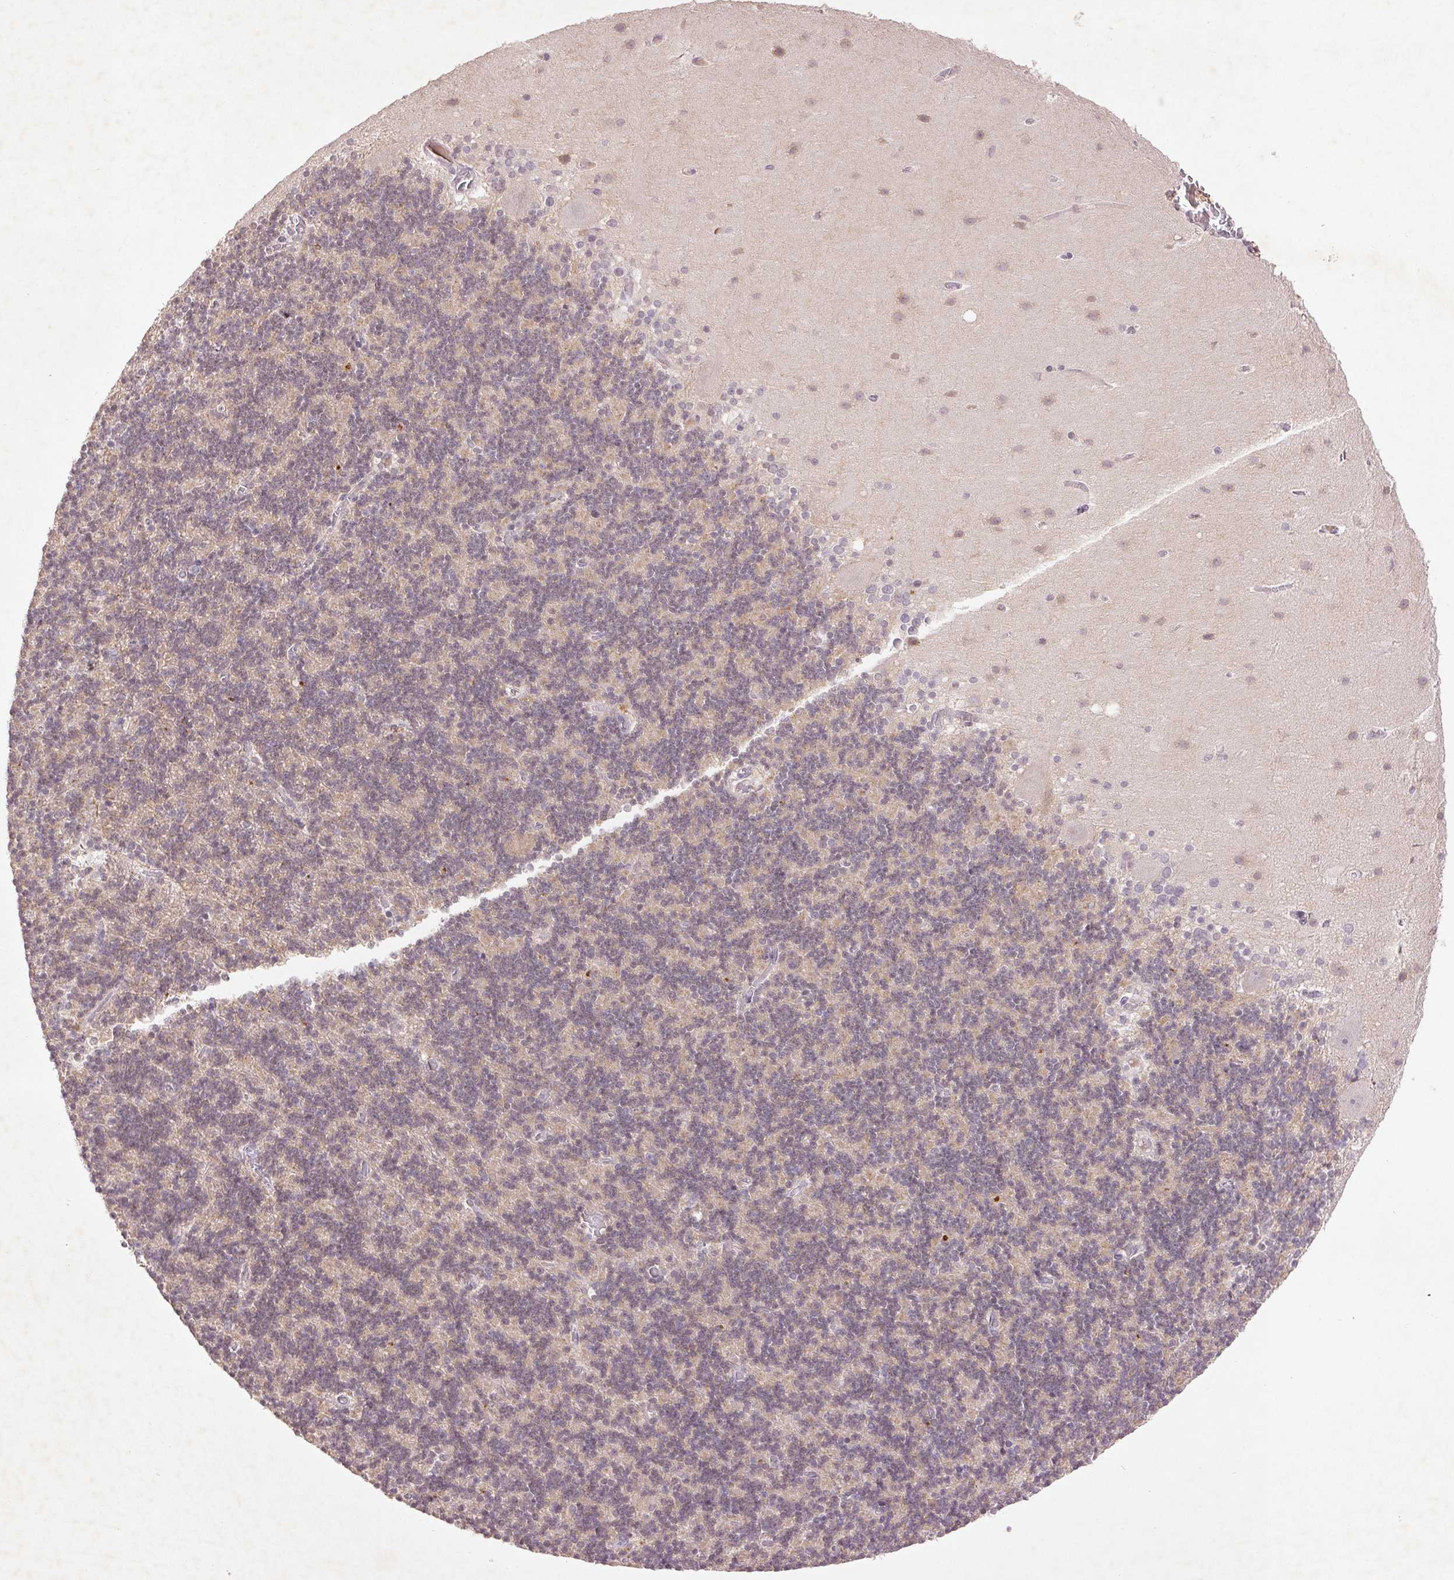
{"staining": {"intensity": "weak", "quantity": "25%-75%", "location": "nuclear"}, "tissue": "cerebellum", "cell_type": "Cells in granular layer", "image_type": "normal", "snomed": [{"axis": "morphology", "description": "Normal tissue, NOS"}, {"axis": "topography", "description": "Cerebellum"}], "caption": "A brown stain highlights weak nuclear staining of a protein in cells in granular layer of unremarkable cerebellum. The protein of interest is shown in brown color, while the nuclei are stained blue.", "gene": "FAM168B", "patient": {"sex": "male", "age": 70}}